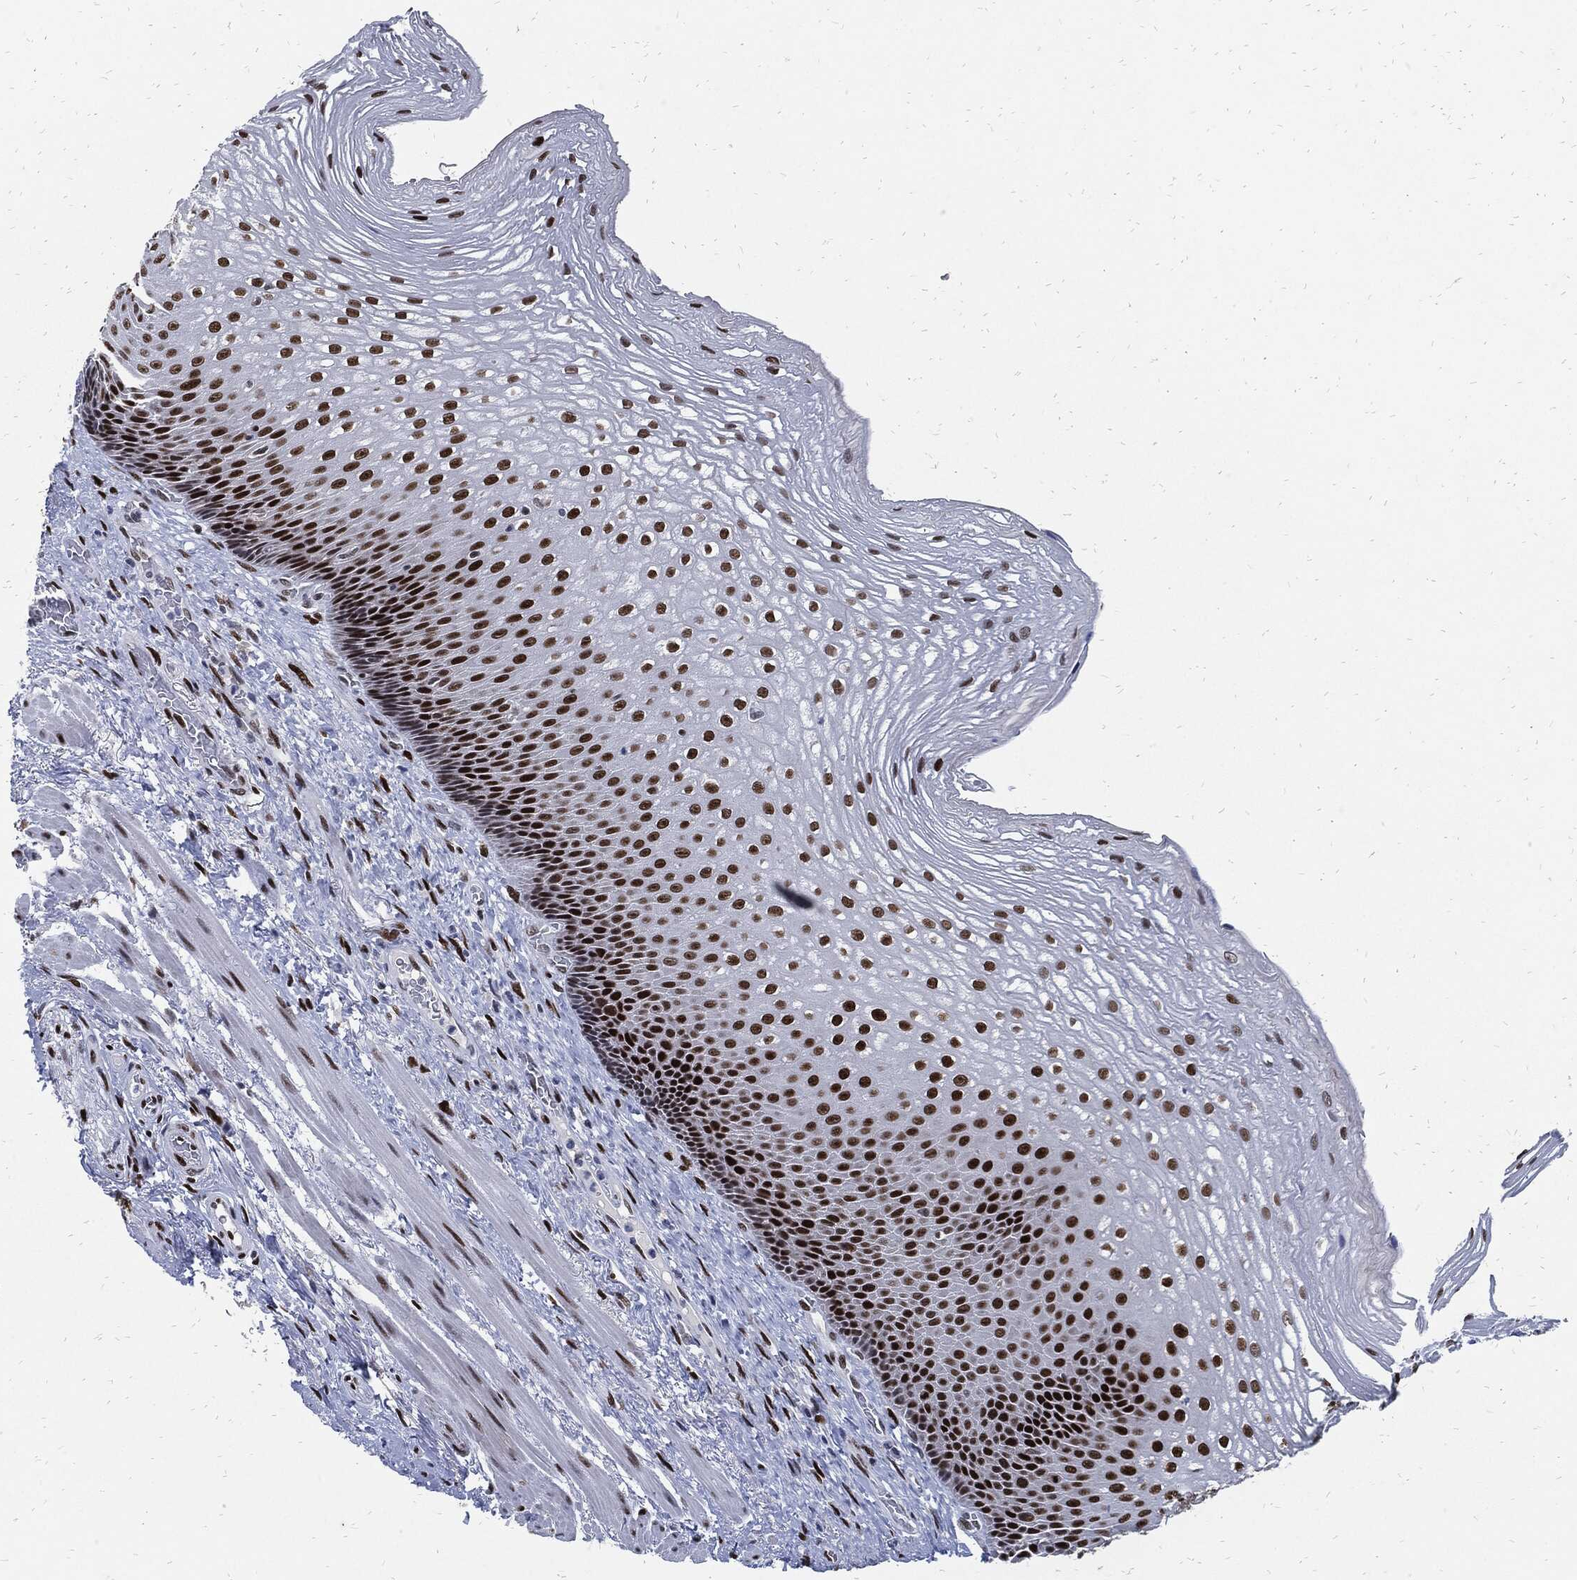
{"staining": {"intensity": "strong", "quantity": "25%-75%", "location": "nuclear"}, "tissue": "esophagus", "cell_type": "Squamous epithelial cells", "image_type": "normal", "snomed": [{"axis": "morphology", "description": "Normal tissue, NOS"}, {"axis": "topography", "description": "Esophagus"}], "caption": "Protein expression analysis of benign human esophagus reveals strong nuclear expression in about 25%-75% of squamous epithelial cells. The staining was performed using DAB (3,3'-diaminobenzidine) to visualize the protein expression in brown, while the nuclei were stained in blue with hematoxylin (Magnification: 20x).", "gene": "JUN", "patient": {"sex": "male", "age": 63}}